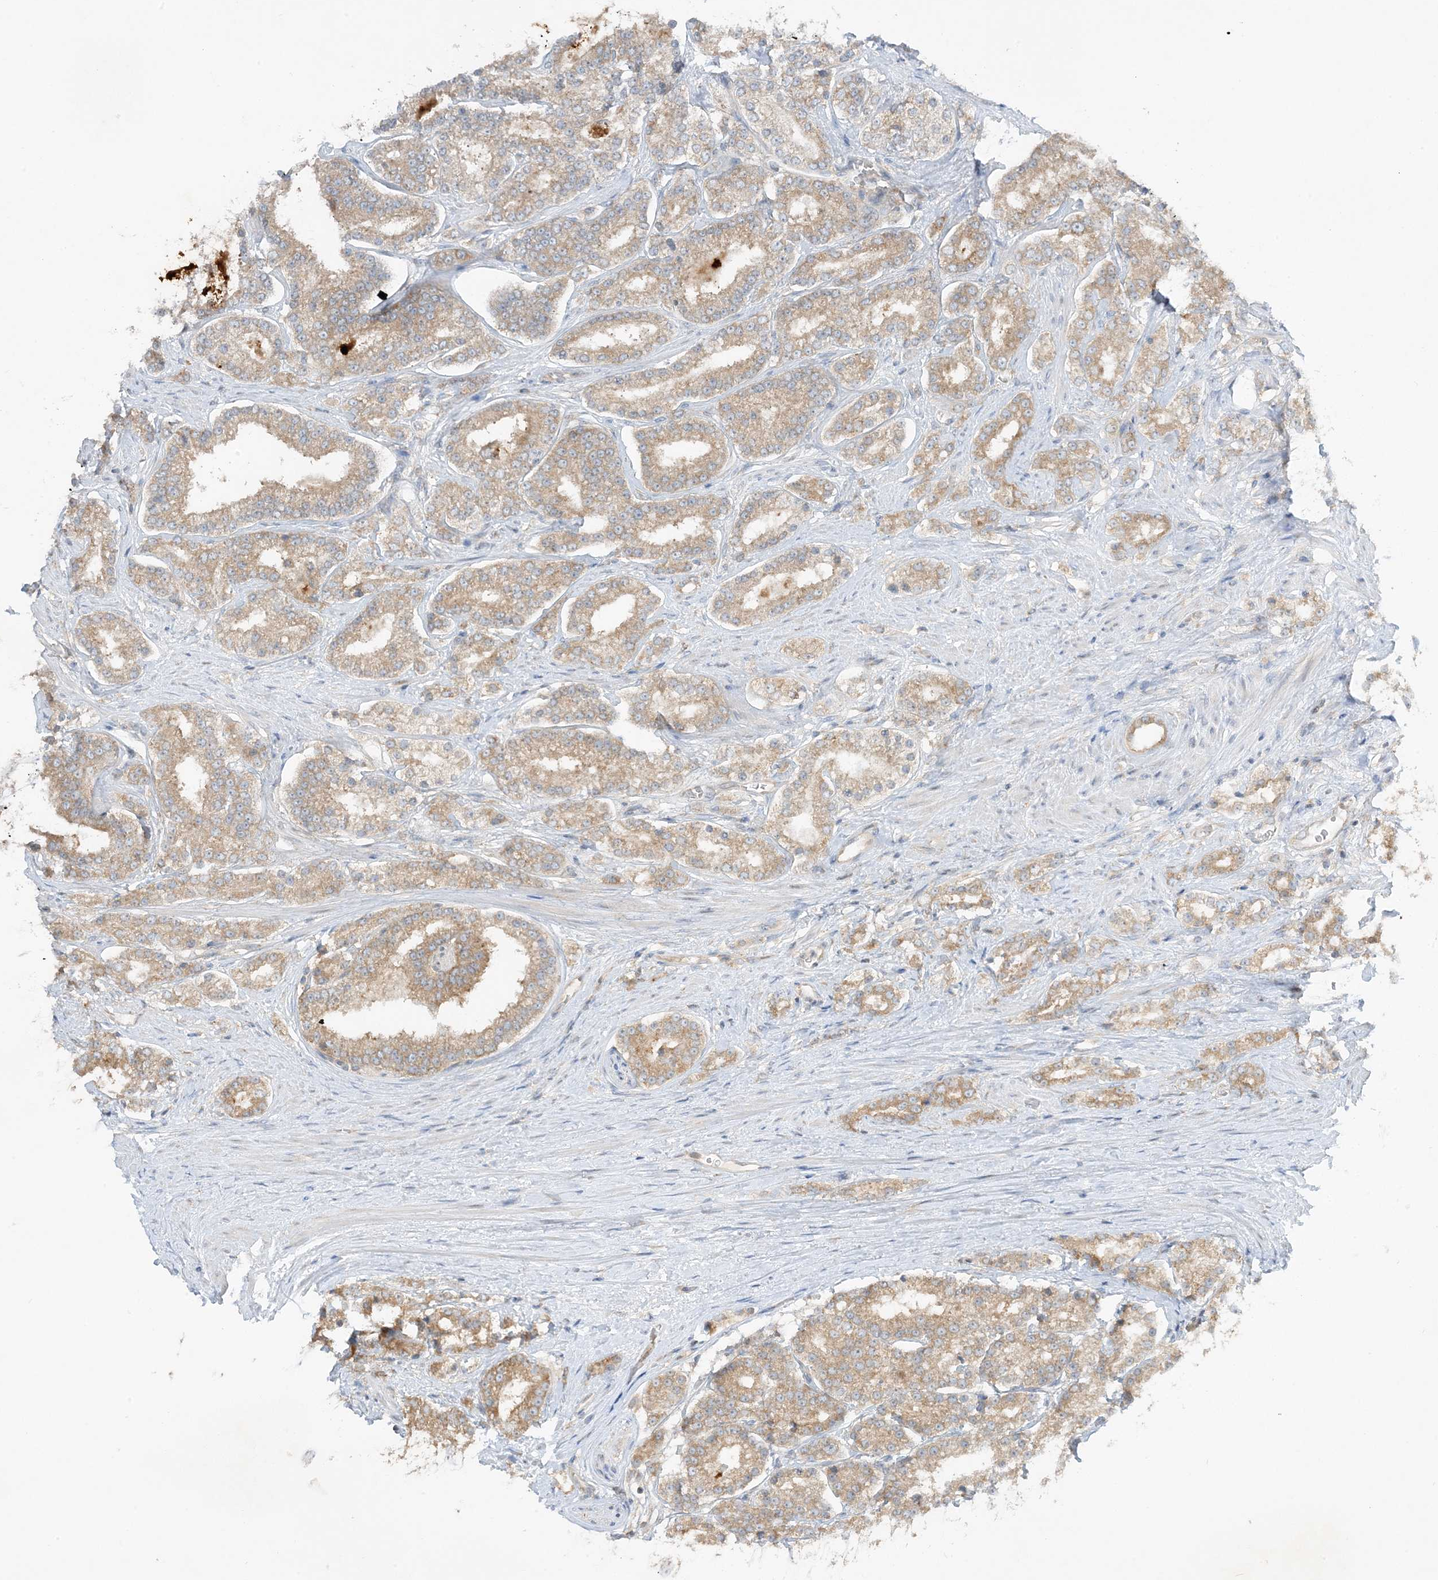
{"staining": {"intensity": "moderate", "quantity": ">75%", "location": "cytoplasmic/membranous"}, "tissue": "prostate cancer", "cell_type": "Tumor cells", "image_type": "cancer", "snomed": [{"axis": "morphology", "description": "Normal tissue, NOS"}, {"axis": "morphology", "description": "Adenocarcinoma, High grade"}, {"axis": "topography", "description": "Prostate"}], "caption": "High-magnification brightfield microscopy of prostate cancer (adenocarcinoma (high-grade)) stained with DAB (3,3'-diaminobenzidine) (brown) and counterstained with hematoxylin (blue). tumor cells exhibit moderate cytoplasmic/membranous expression is identified in about>75% of cells.", "gene": "RPP40", "patient": {"sex": "male", "age": 83}}